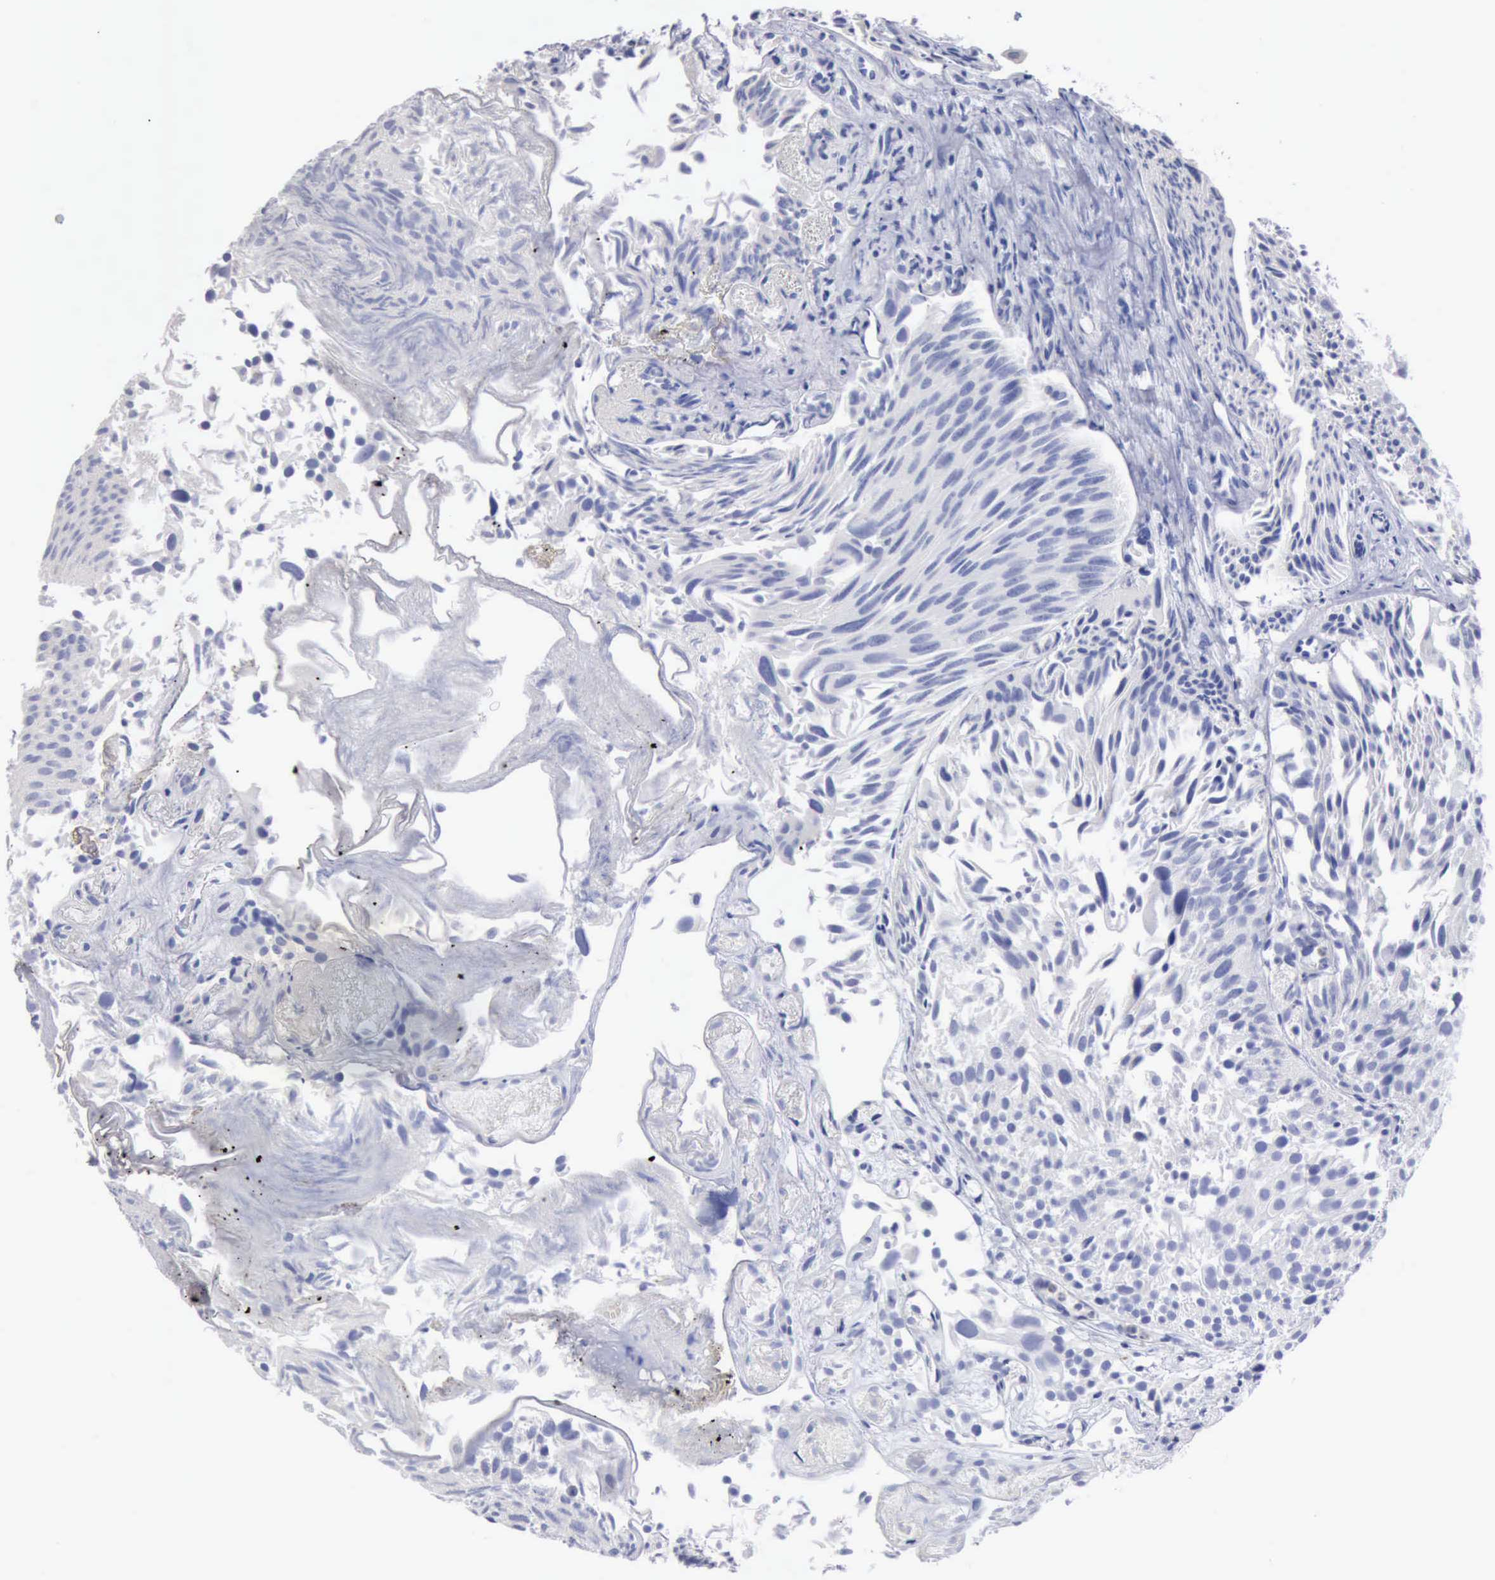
{"staining": {"intensity": "negative", "quantity": "none", "location": "none"}, "tissue": "urothelial cancer", "cell_type": "Tumor cells", "image_type": "cancer", "snomed": [{"axis": "morphology", "description": "Urothelial carcinoma, High grade"}, {"axis": "topography", "description": "Urinary bladder"}], "caption": "Urothelial cancer stained for a protein using IHC shows no expression tumor cells.", "gene": "KRT6B", "patient": {"sex": "female", "age": 78}}